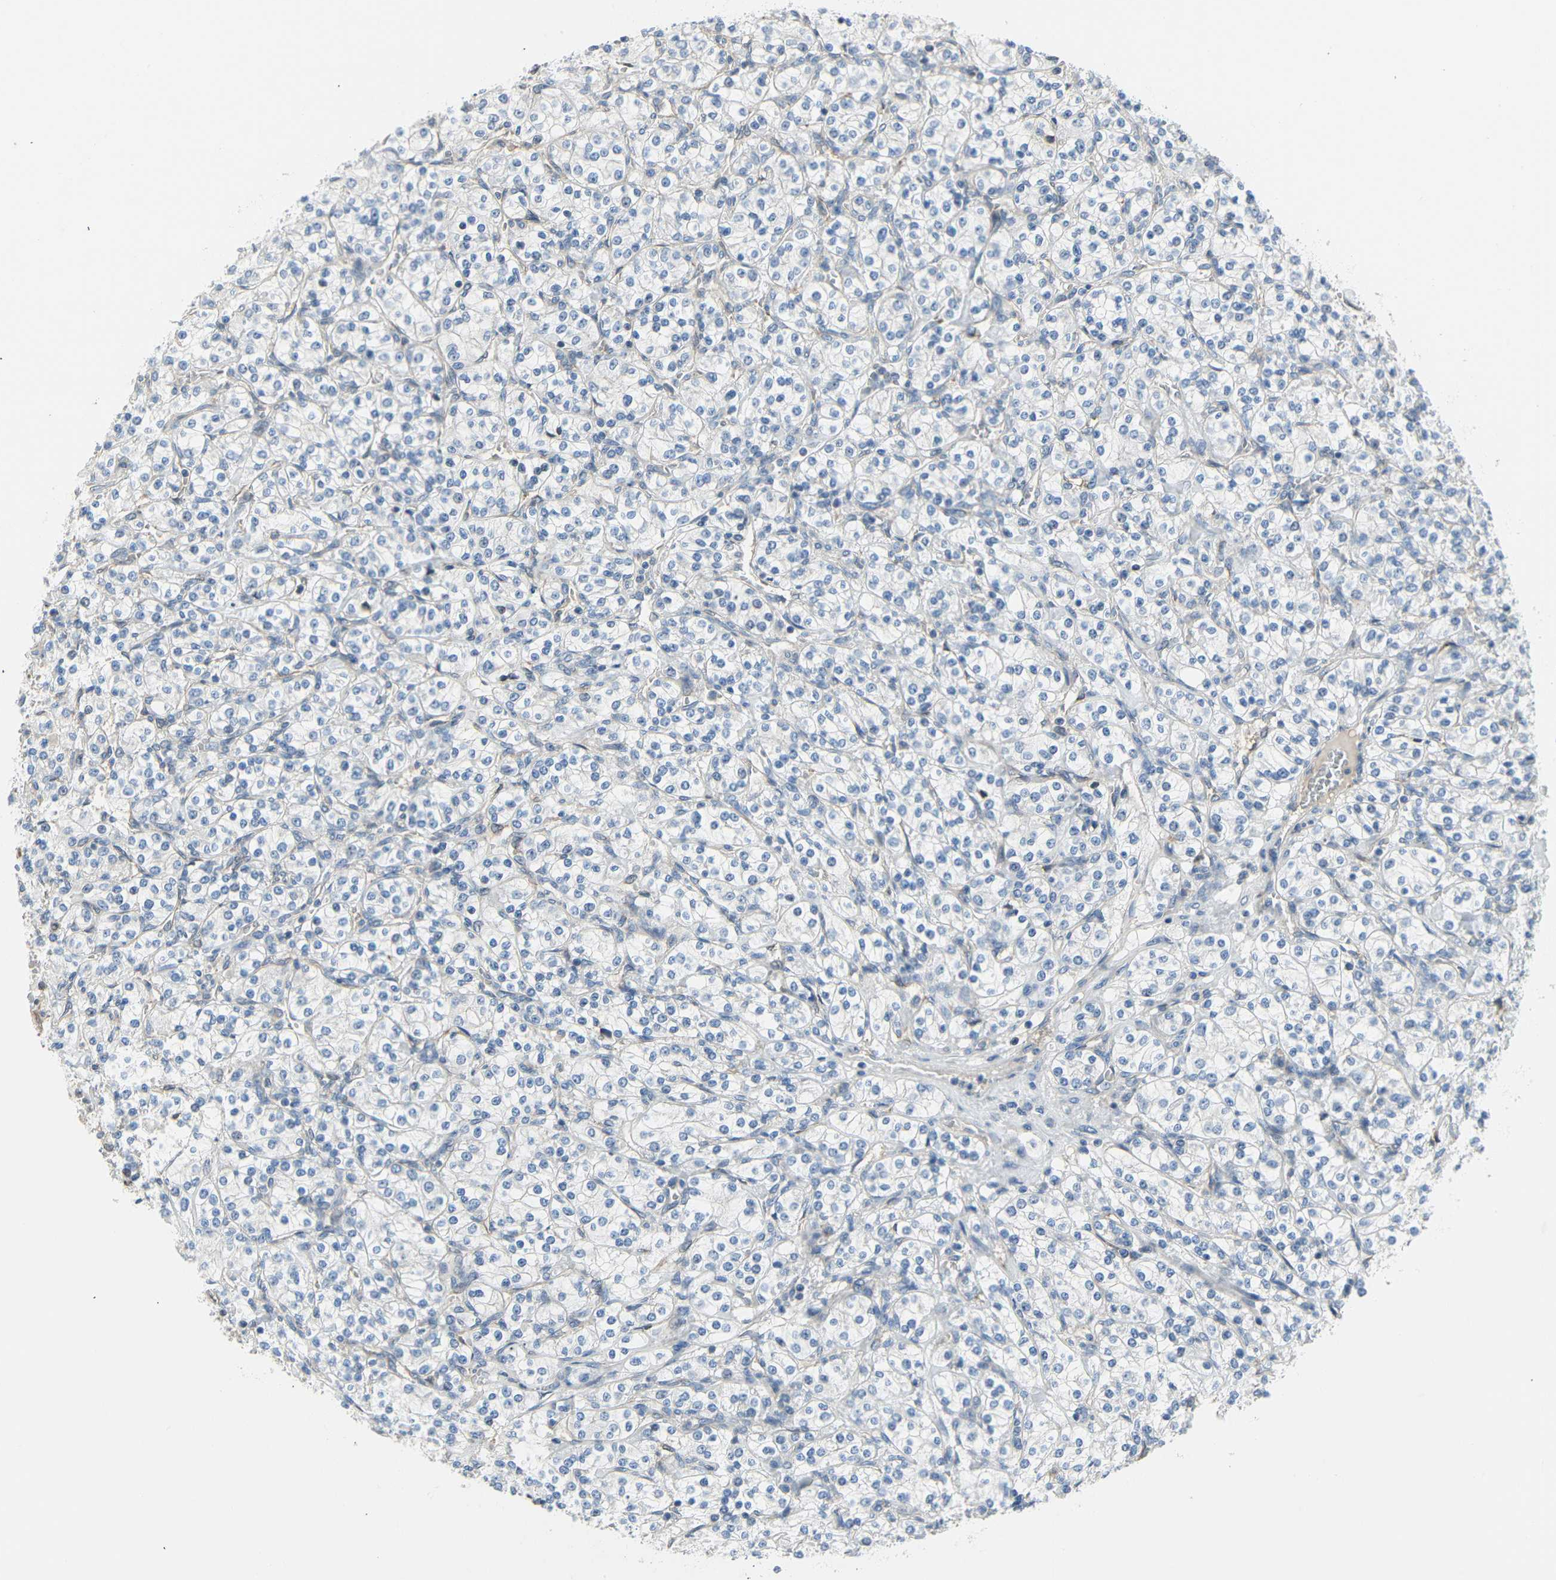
{"staining": {"intensity": "negative", "quantity": "none", "location": "none"}, "tissue": "renal cancer", "cell_type": "Tumor cells", "image_type": "cancer", "snomed": [{"axis": "morphology", "description": "Adenocarcinoma, NOS"}, {"axis": "topography", "description": "Kidney"}], "caption": "Immunohistochemistry image of neoplastic tissue: human renal cancer (adenocarcinoma) stained with DAB exhibits no significant protein expression in tumor cells. (DAB (3,3'-diaminobenzidine) IHC visualized using brightfield microscopy, high magnification).", "gene": "IMPG2", "patient": {"sex": "male", "age": 77}}